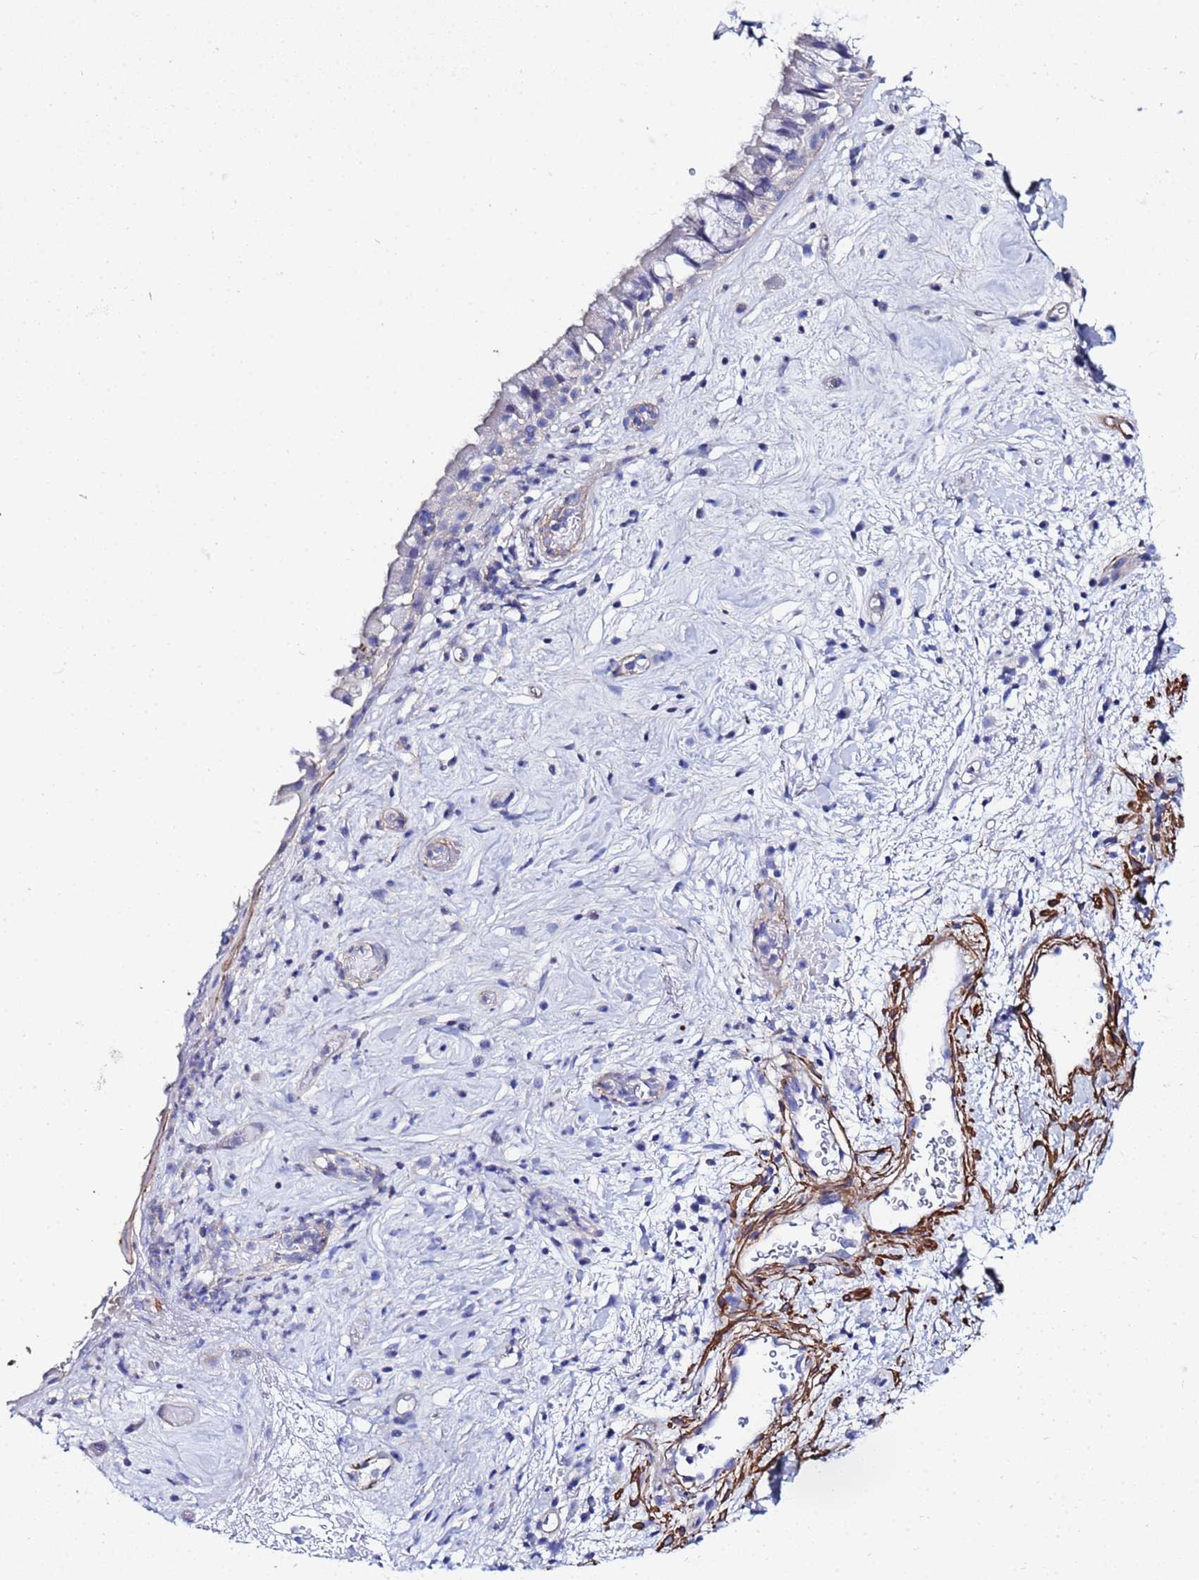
{"staining": {"intensity": "negative", "quantity": "none", "location": "none"}, "tissue": "nasopharynx", "cell_type": "Respiratory epithelial cells", "image_type": "normal", "snomed": [{"axis": "morphology", "description": "Normal tissue, NOS"}, {"axis": "morphology", "description": "Squamous cell carcinoma, NOS"}, {"axis": "topography", "description": "Nasopharynx"}, {"axis": "topography", "description": "Head-Neck"}], "caption": "Respiratory epithelial cells show no significant protein staining in unremarkable nasopharynx. (Brightfield microscopy of DAB IHC at high magnification).", "gene": "RAB39A", "patient": {"sex": "male", "age": 85}}